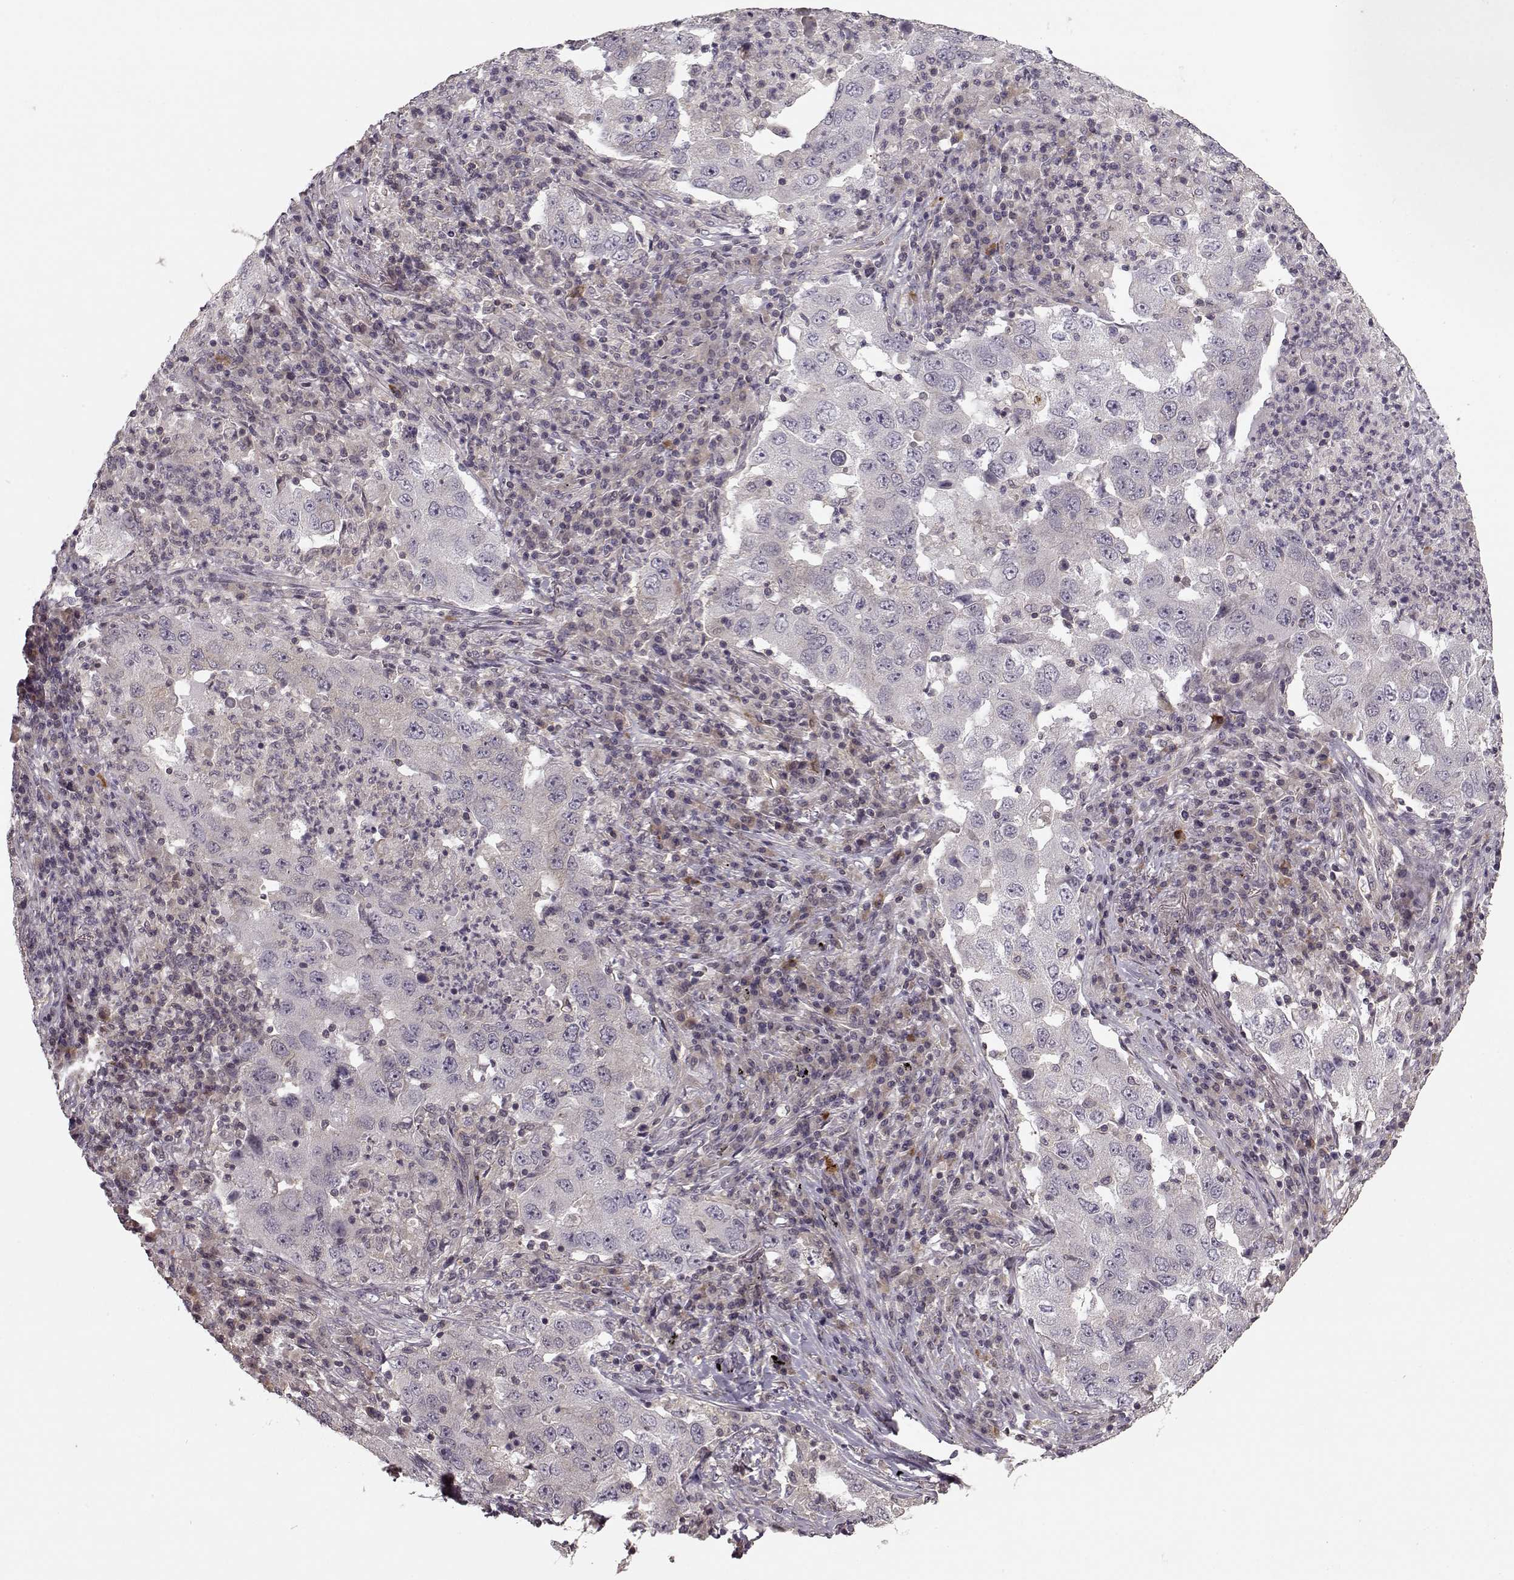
{"staining": {"intensity": "negative", "quantity": "none", "location": "none"}, "tissue": "lung cancer", "cell_type": "Tumor cells", "image_type": "cancer", "snomed": [{"axis": "morphology", "description": "Adenocarcinoma, NOS"}, {"axis": "topography", "description": "Lung"}], "caption": "Immunohistochemistry (IHC) of adenocarcinoma (lung) displays no positivity in tumor cells. The staining is performed using DAB brown chromogen with nuclei counter-stained in using hematoxylin.", "gene": "SLAIN2", "patient": {"sex": "male", "age": 73}}